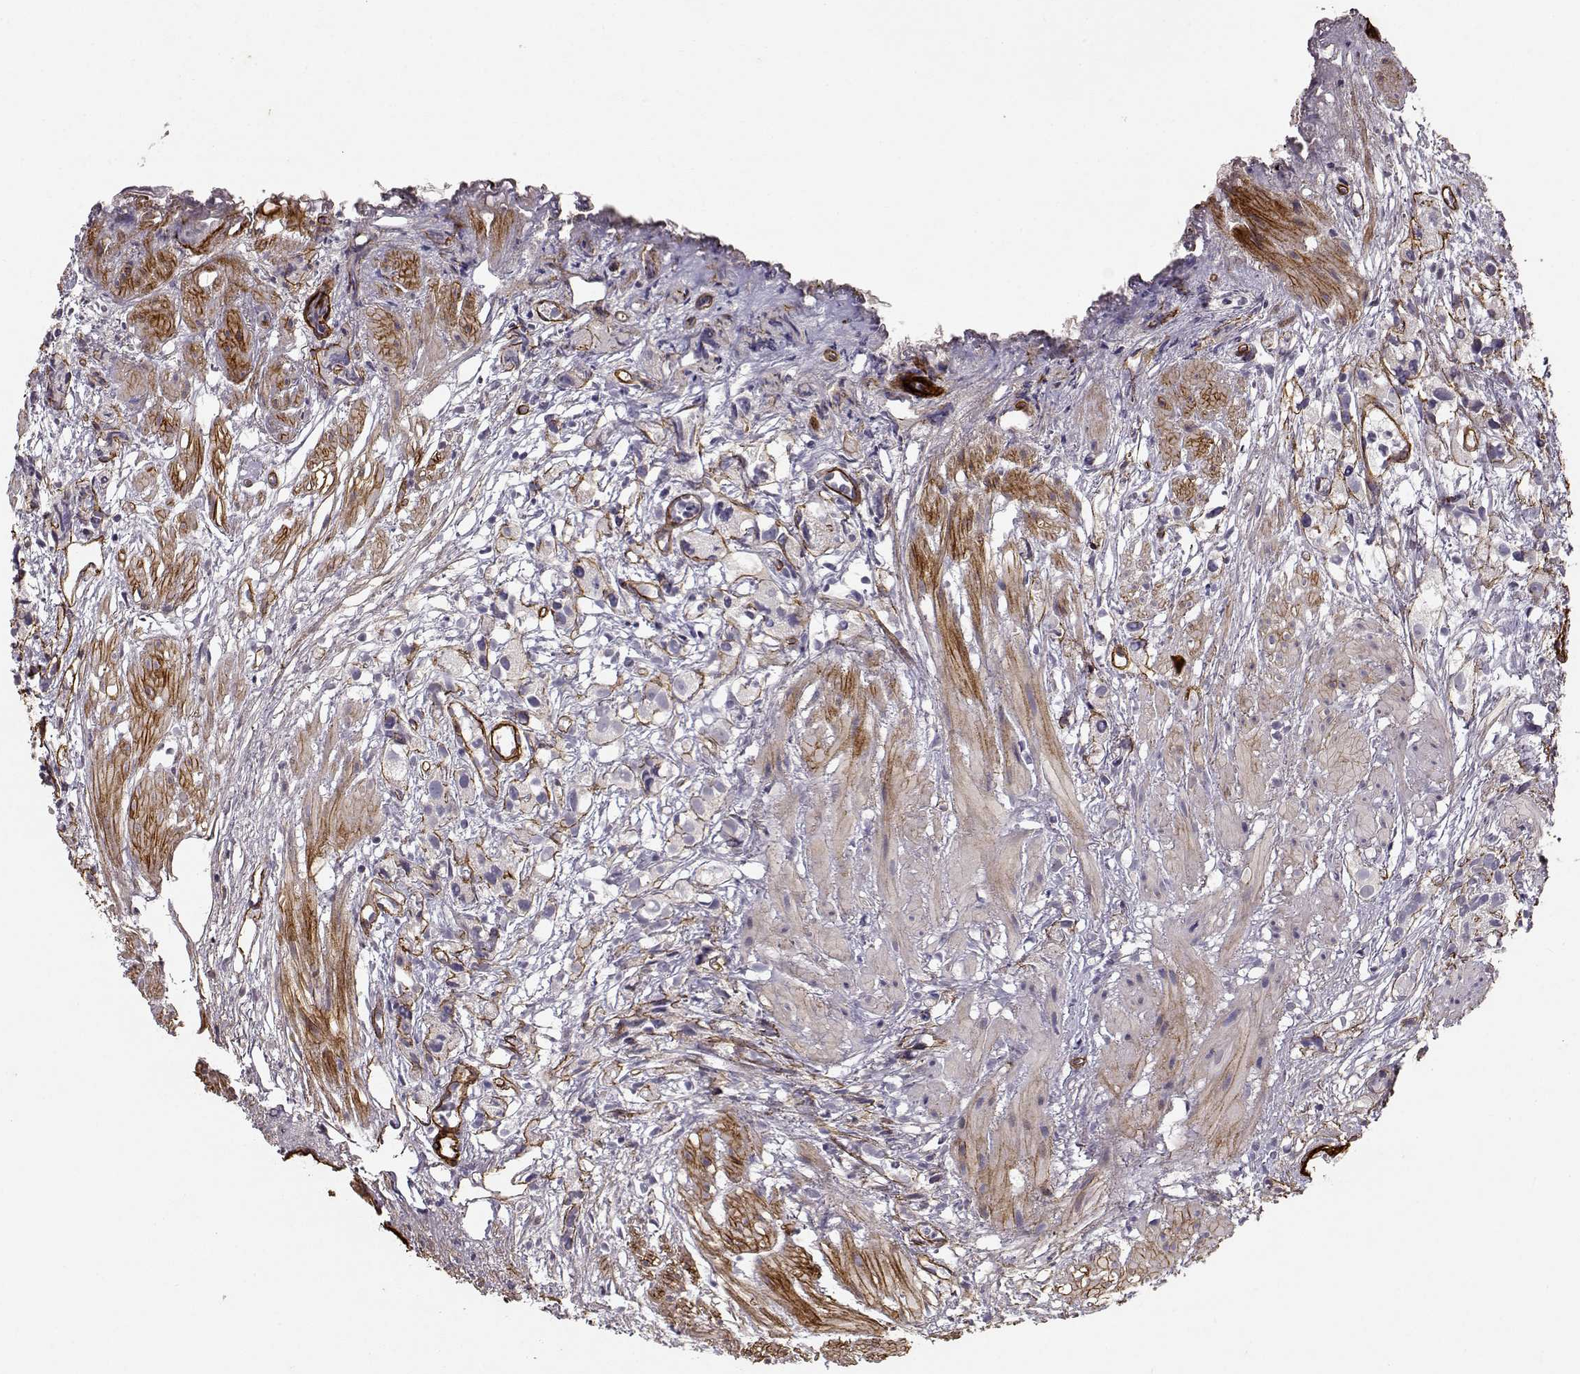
{"staining": {"intensity": "negative", "quantity": "none", "location": "none"}, "tissue": "prostate cancer", "cell_type": "Tumor cells", "image_type": "cancer", "snomed": [{"axis": "morphology", "description": "Adenocarcinoma, High grade"}, {"axis": "topography", "description": "Prostate"}], "caption": "An IHC micrograph of prostate cancer (adenocarcinoma (high-grade)) is shown. There is no staining in tumor cells of prostate cancer (adenocarcinoma (high-grade)).", "gene": "LAMA5", "patient": {"sex": "male", "age": 68}}